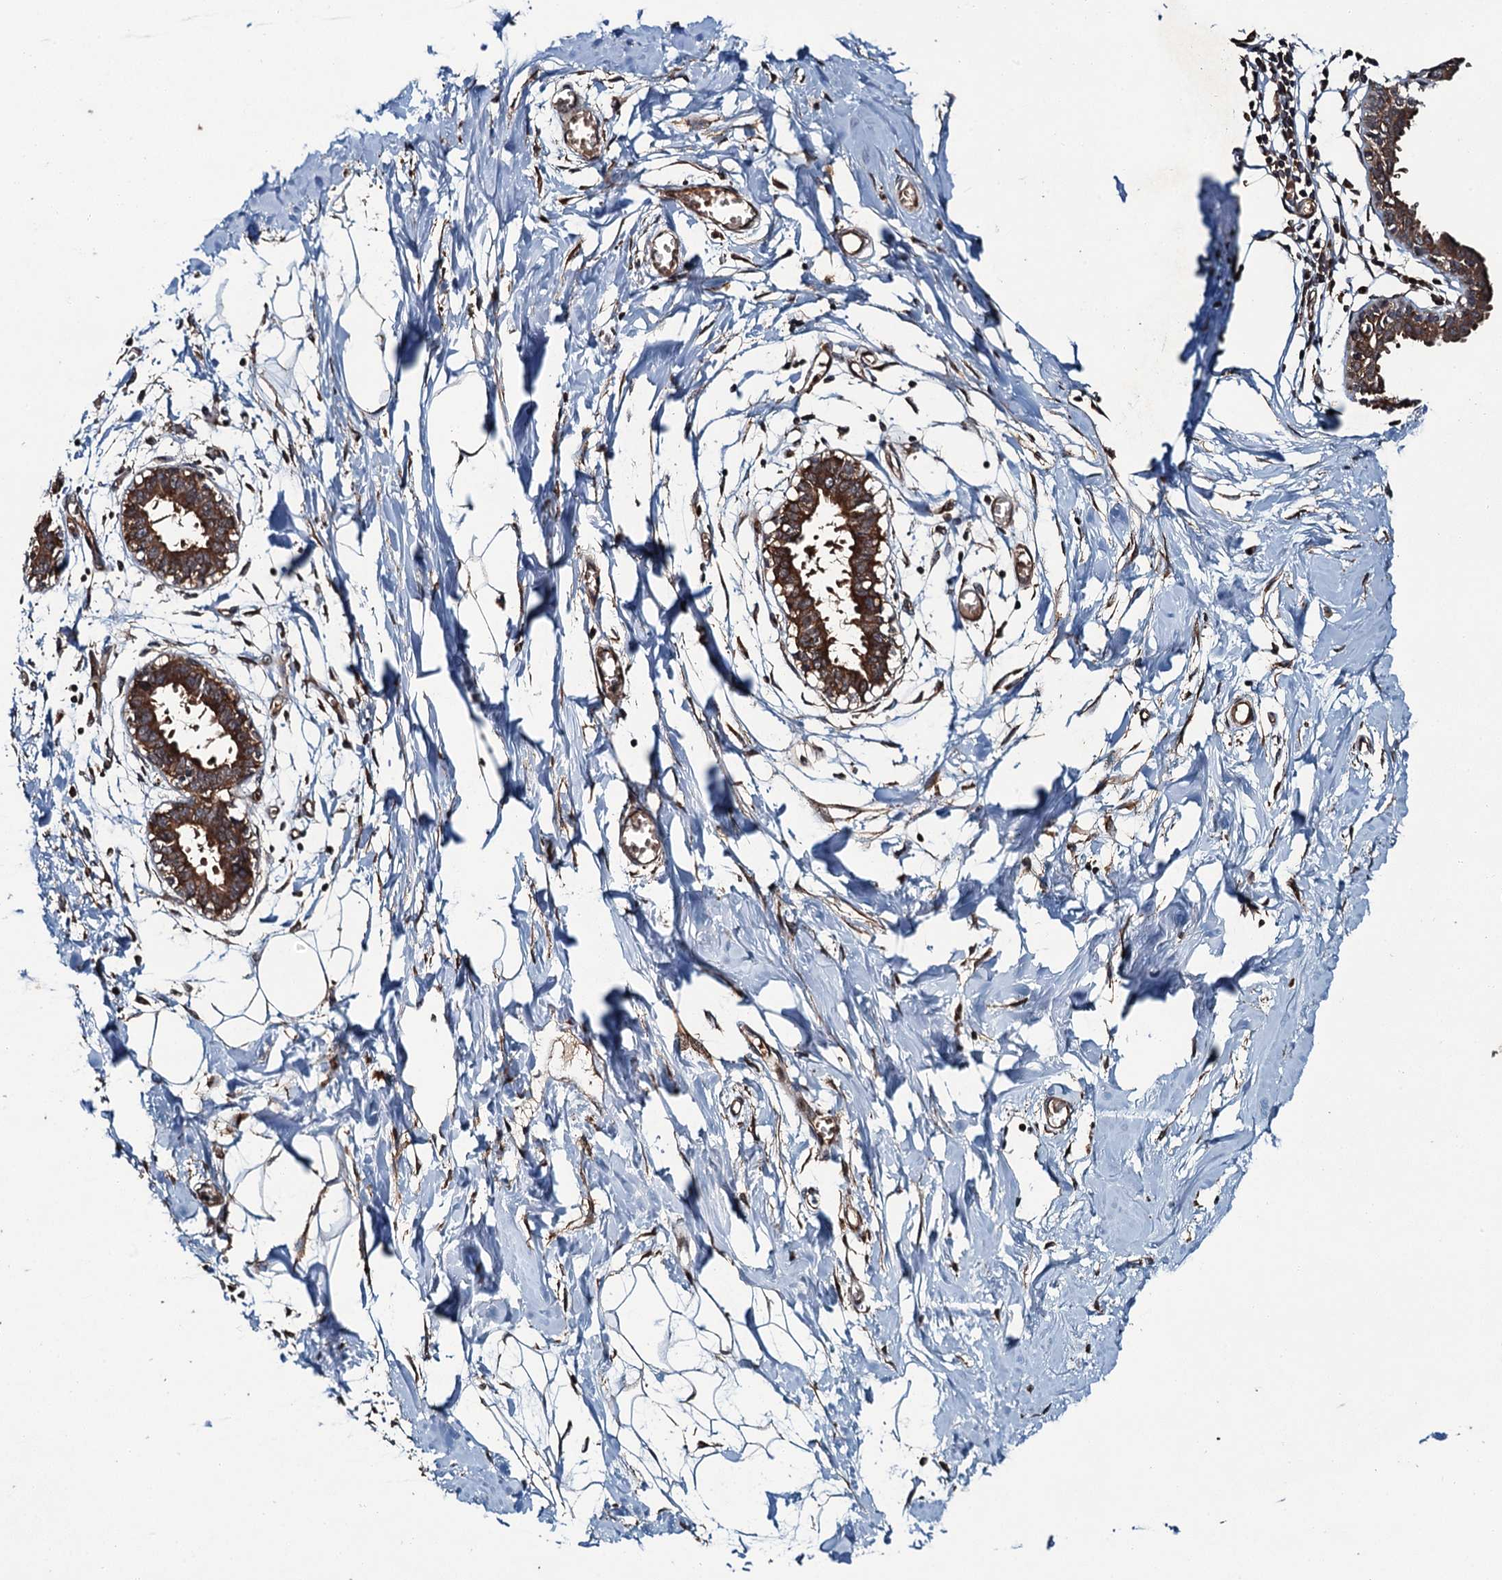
{"staining": {"intensity": "negative", "quantity": "none", "location": "none"}, "tissue": "breast", "cell_type": "Adipocytes", "image_type": "normal", "snomed": [{"axis": "morphology", "description": "Normal tissue, NOS"}, {"axis": "topography", "description": "Breast"}], "caption": "High magnification brightfield microscopy of benign breast stained with DAB (brown) and counterstained with hematoxylin (blue): adipocytes show no significant positivity.", "gene": "SNX32", "patient": {"sex": "female", "age": 27}}